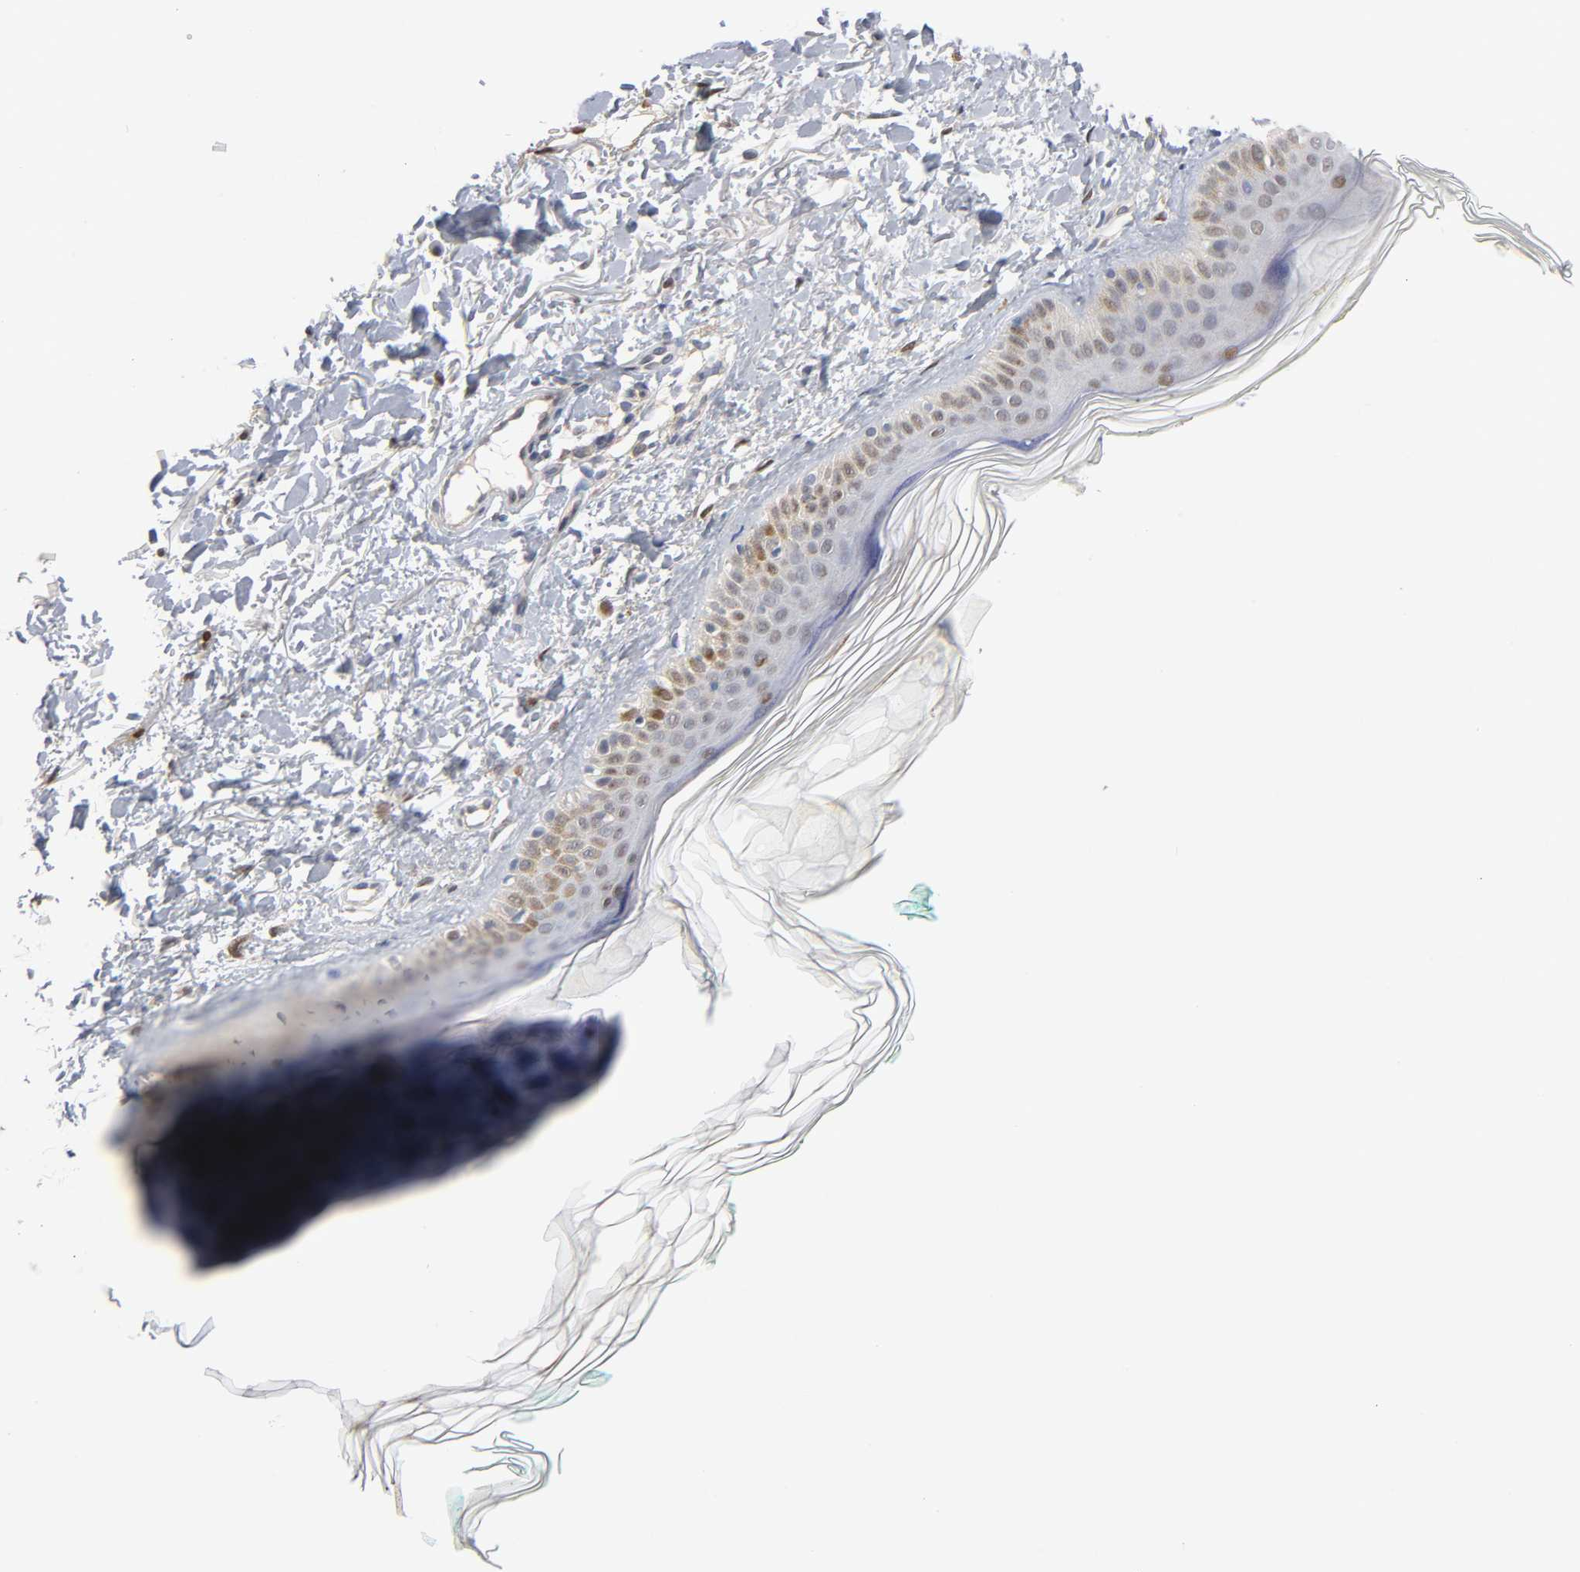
{"staining": {"intensity": "negative", "quantity": "none", "location": "none"}, "tissue": "skin", "cell_type": "Fibroblasts", "image_type": "normal", "snomed": [{"axis": "morphology", "description": "Normal tissue, NOS"}, {"axis": "topography", "description": "Skin"}], "caption": "An image of human skin is negative for staining in fibroblasts.", "gene": "NFATC1", "patient": {"sex": "male", "age": 71}}